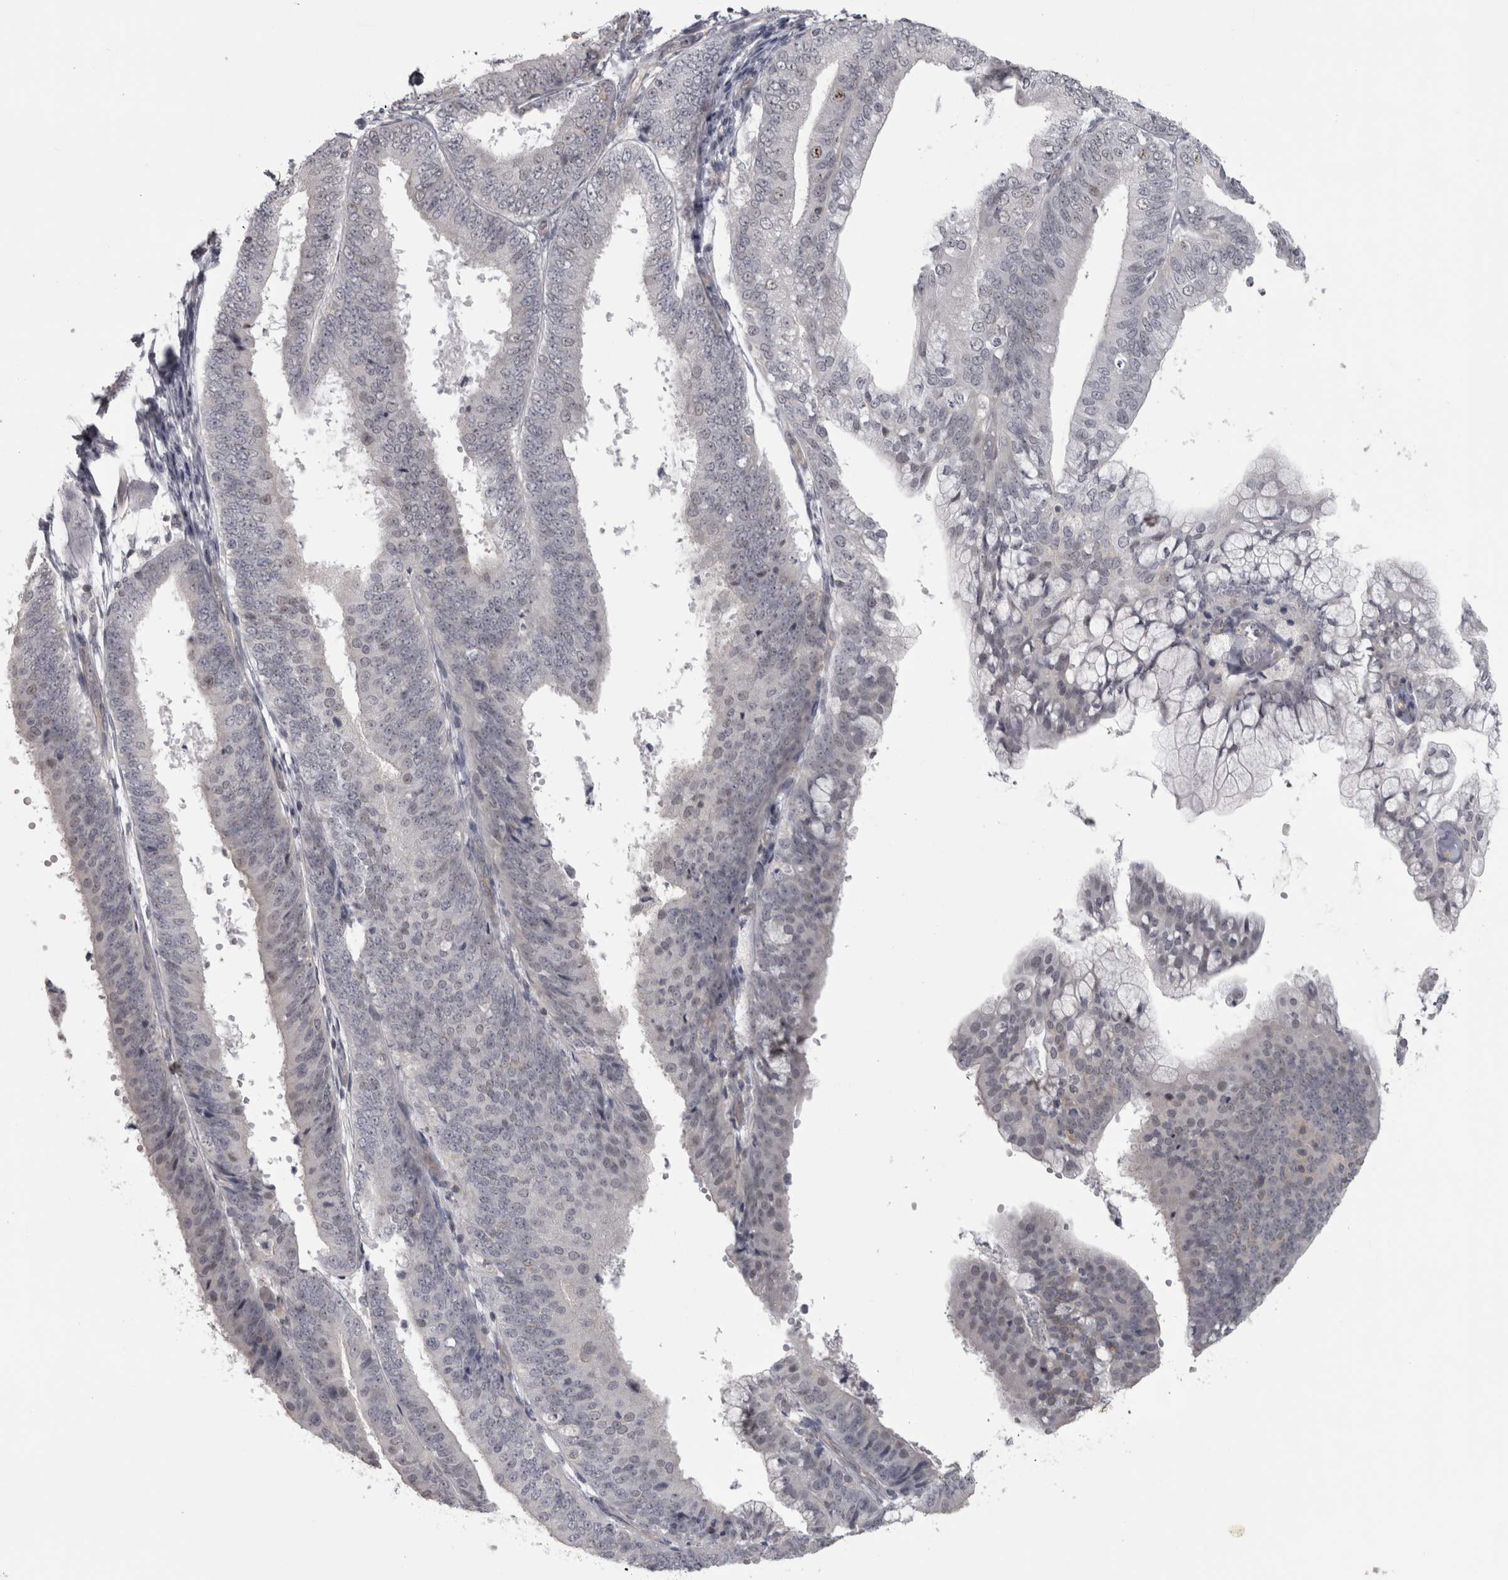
{"staining": {"intensity": "negative", "quantity": "none", "location": "none"}, "tissue": "endometrial cancer", "cell_type": "Tumor cells", "image_type": "cancer", "snomed": [{"axis": "morphology", "description": "Adenocarcinoma, NOS"}, {"axis": "topography", "description": "Endometrium"}], "caption": "Protein analysis of adenocarcinoma (endometrial) shows no significant positivity in tumor cells.", "gene": "PPP1R12B", "patient": {"sex": "female", "age": 63}}